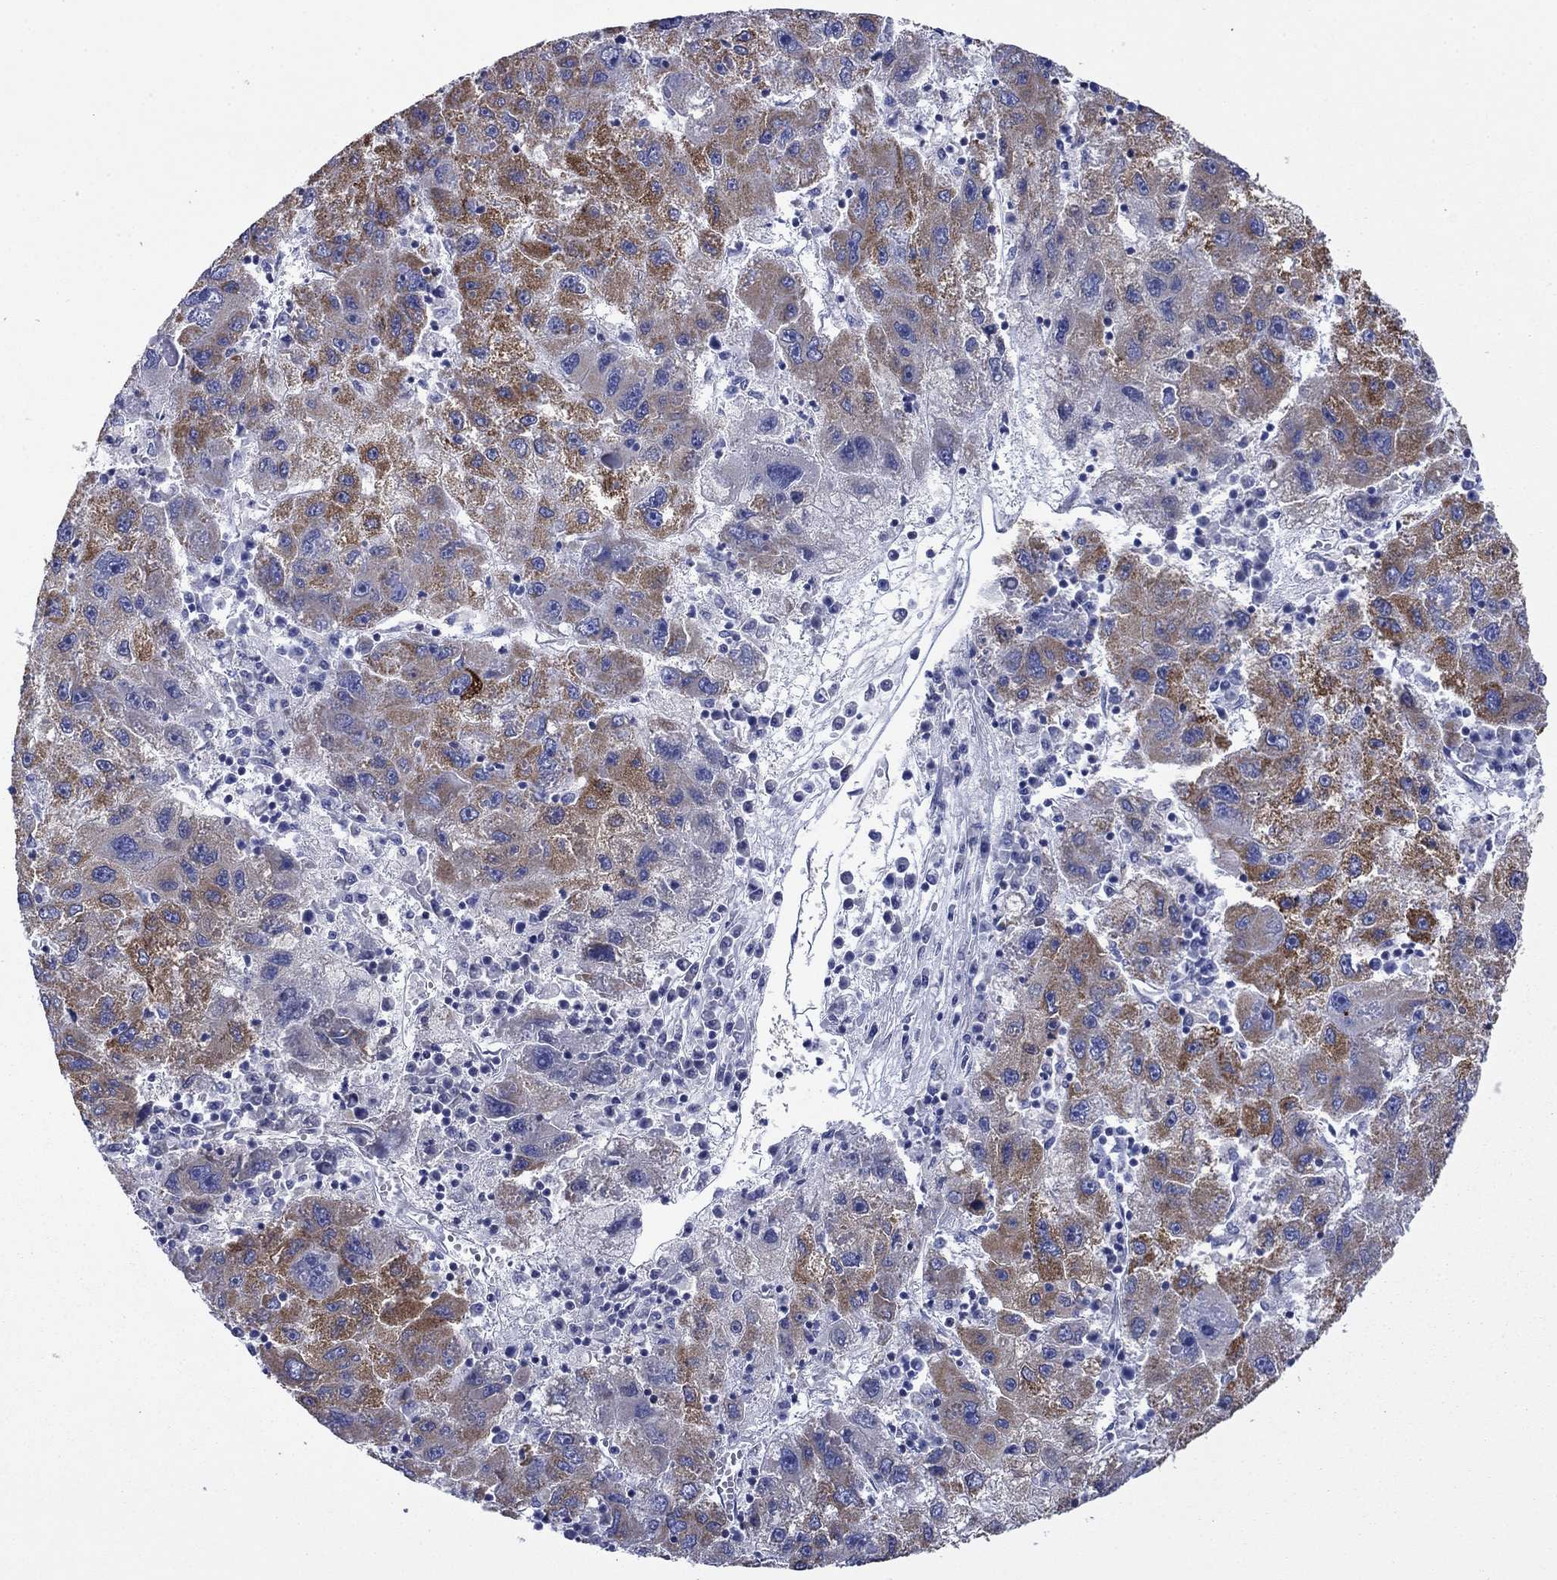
{"staining": {"intensity": "strong", "quantity": "25%-75%", "location": "cytoplasmic/membranous"}, "tissue": "liver cancer", "cell_type": "Tumor cells", "image_type": "cancer", "snomed": [{"axis": "morphology", "description": "Carcinoma, Hepatocellular, NOS"}, {"axis": "topography", "description": "Liver"}], "caption": "A high amount of strong cytoplasmic/membranous staining is appreciated in approximately 25%-75% of tumor cells in liver cancer tissue.", "gene": "ACADSB", "patient": {"sex": "male", "age": 75}}